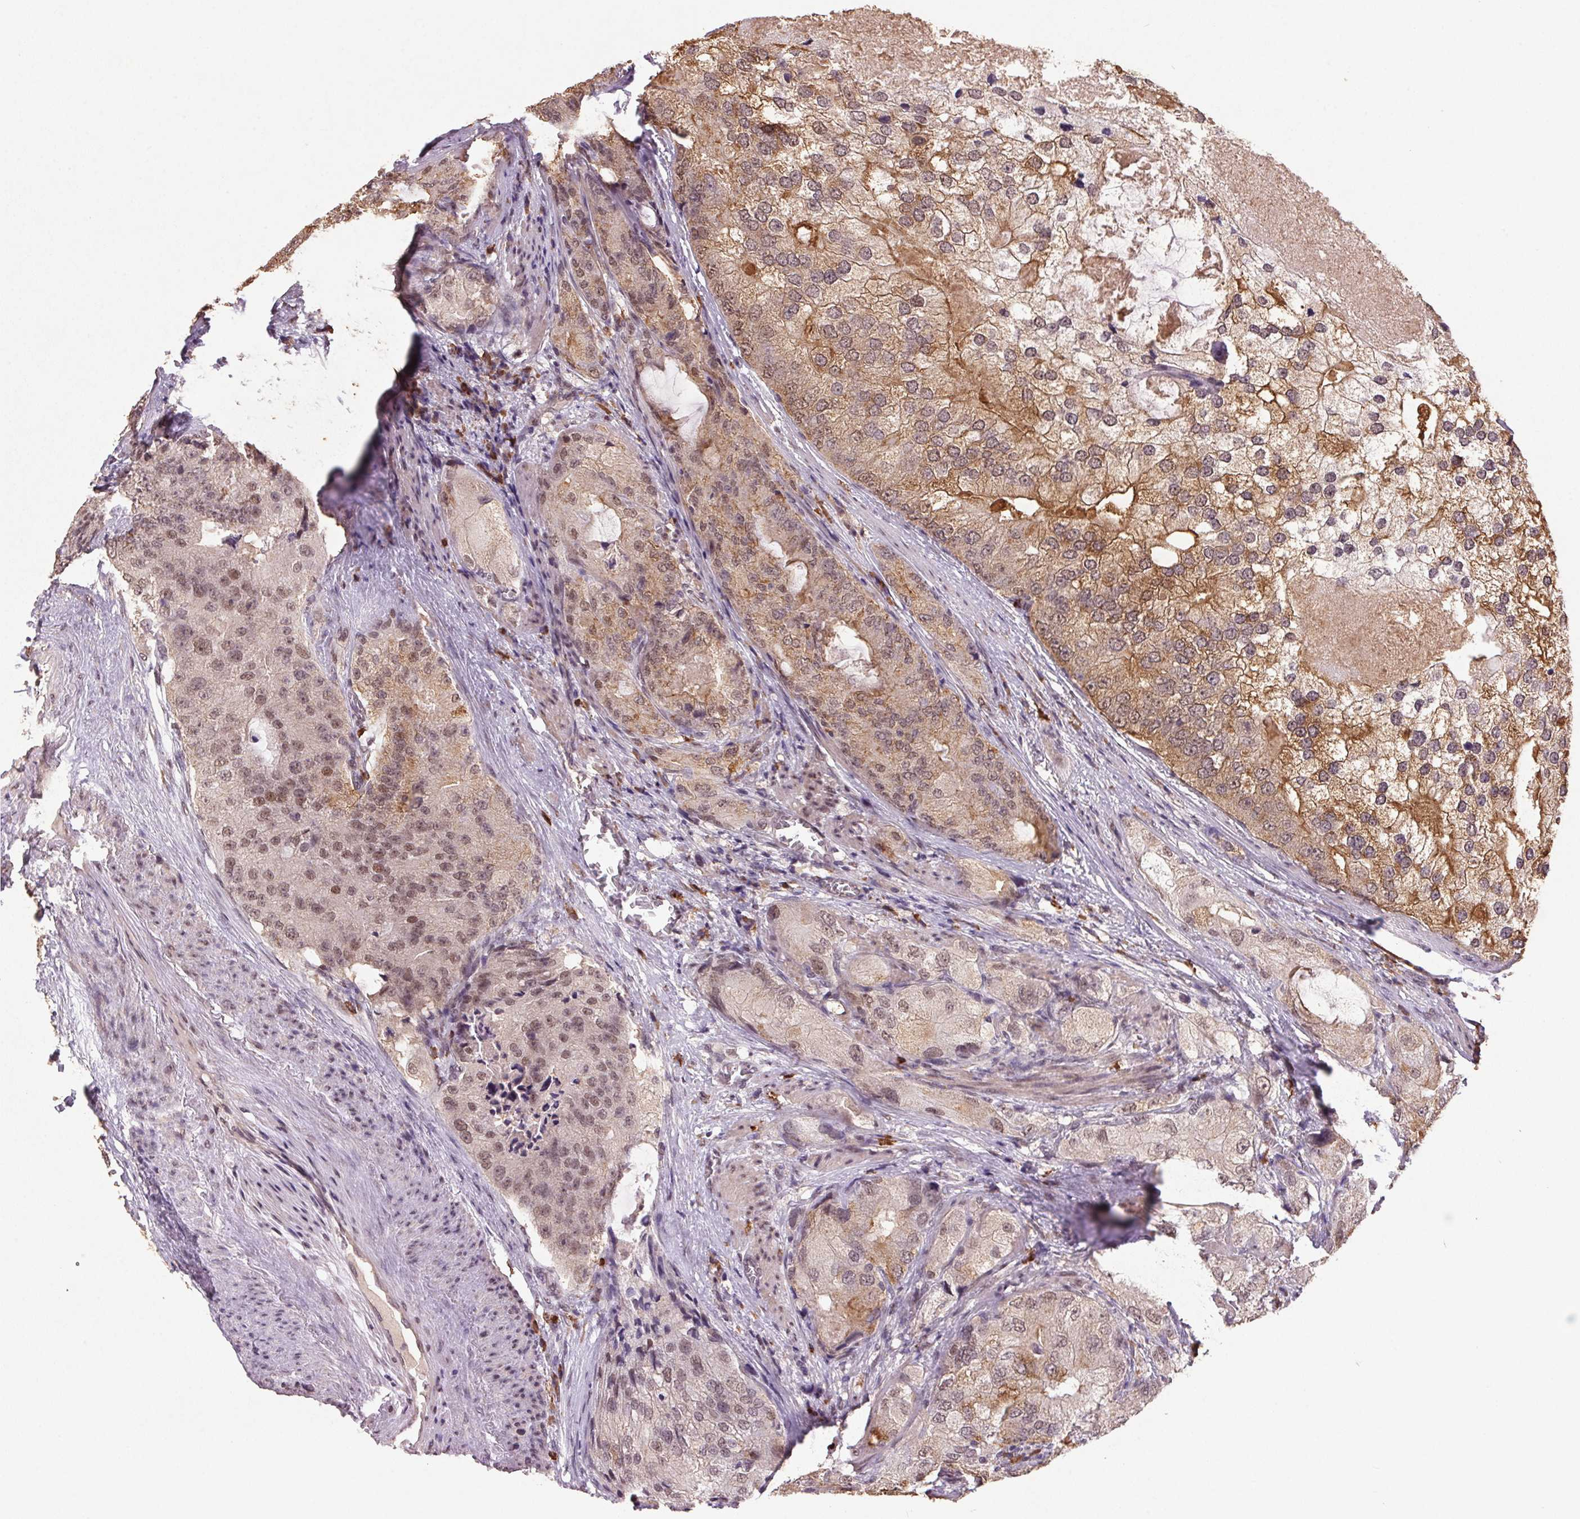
{"staining": {"intensity": "moderate", "quantity": "25%-75%", "location": "cytoplasmic/membranous,nuclear"}, "tissue": "prostate cancer", "cell_type": "Tumor cells", "image_type": "cancer", "snomed": [{"axis": "morphology", "description": "Adenocarcinoma, High grade"}, {"axis": "topography", "description": "Prostate"}], "caption": "Tumor cells reveal moderate cytoplasmic/membranous and nuclear staining in approximately 25%-75% of cells in prostate cancer.", "gene": "ZBTB4", "patient": {"sex": "male", "age": 70}}